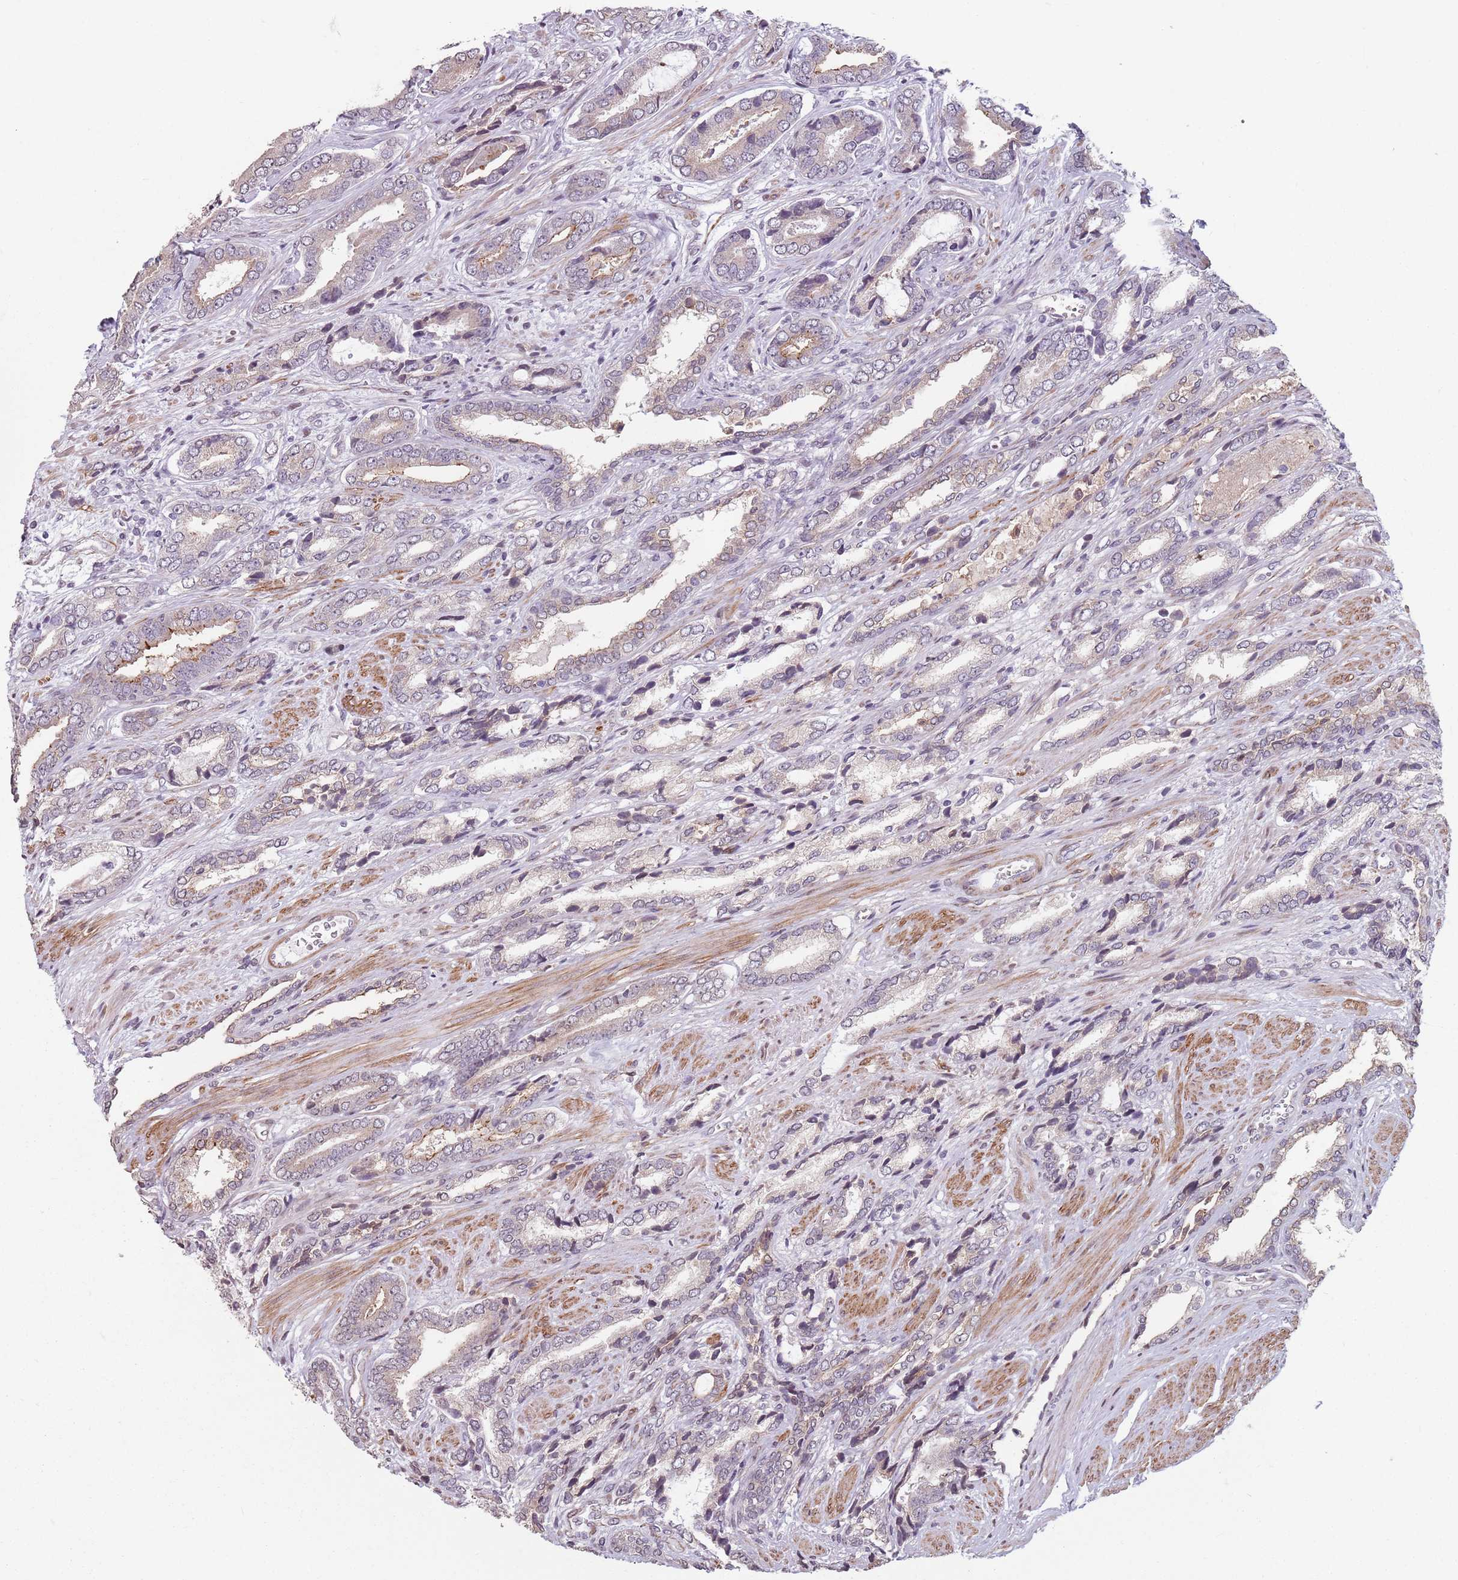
{"staining": {"intensity": "weak", "quantity": "<25%", "location": "cytoplasmic/membranous"}, "tissue": "prostate cancer", "cell_type": "Tumor cells", "image_type": "cancer", "snomed": [{"axis": "morphology", "description": "Adenocarcinoma, NOS"}, {"axis": "topography", "description": "Prostate and seminal vesicle, NOS"}], "caption": "There is no significant expression in tumor cells of adenocarcinoma (prostate).", "gene": "TMC4", "patient": {"sex": "male", "age": 76}}